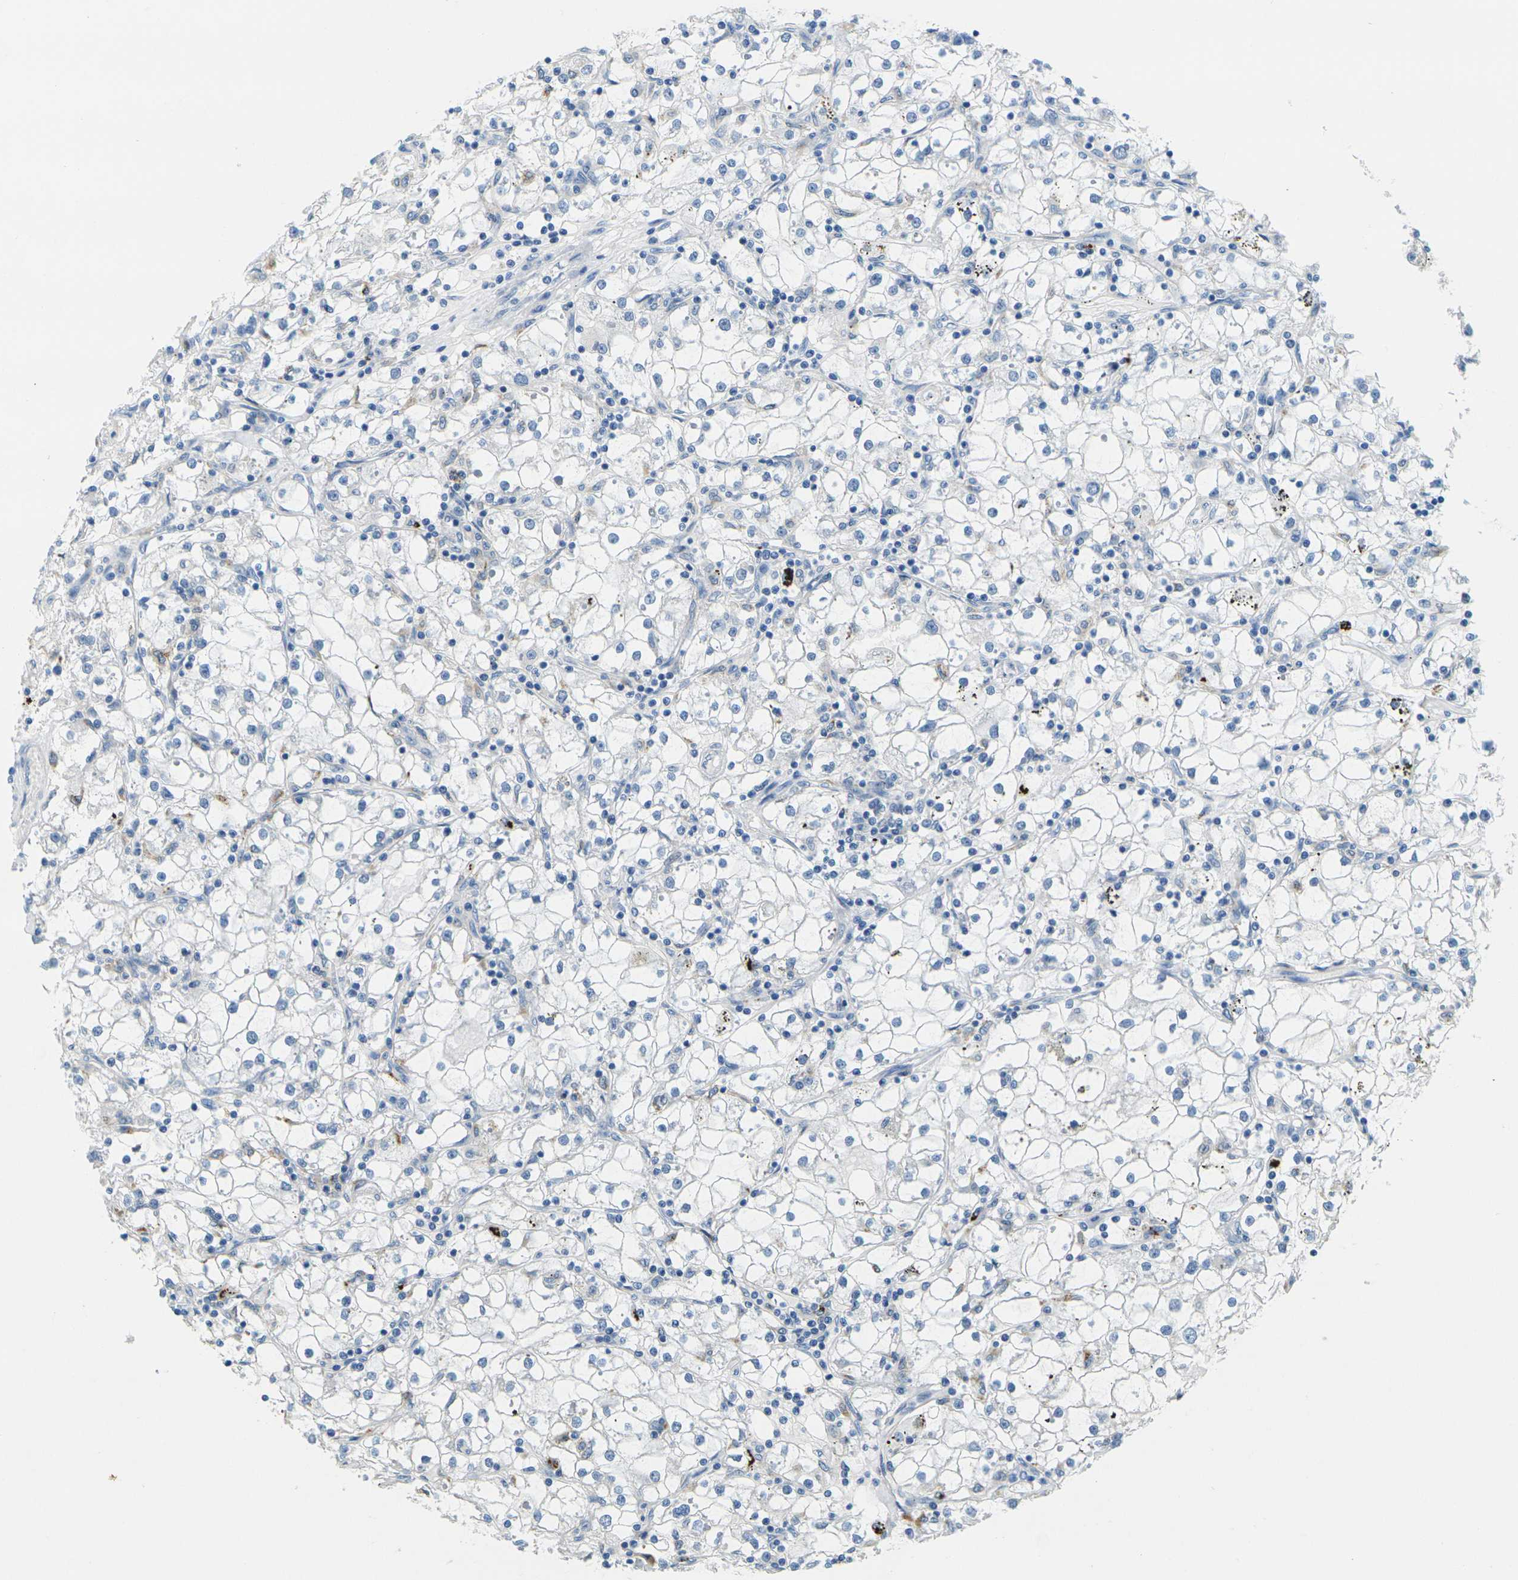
{"staining": {"intensity": "negative", "quantity": "none", "location": "none"}, "tissue": "renal cancer", "cell_type": "Tumor cells", "image_type": "cancer", "snomed": [{"axis": "morphology", "description": "Adenocarcinoma, NOS"}, {"axis": "topography", "description": "Kidney"}], "caption": "An IHC image of renal cancer (adenocarcinoma) is shown. There is no staining in tumor cells of renal cancer (adenocarcinoma). (DAB IHC with hematoxylin counter stain).", "gene": "CYP2C8", "patient": {"sex": "male", "age": 56}}